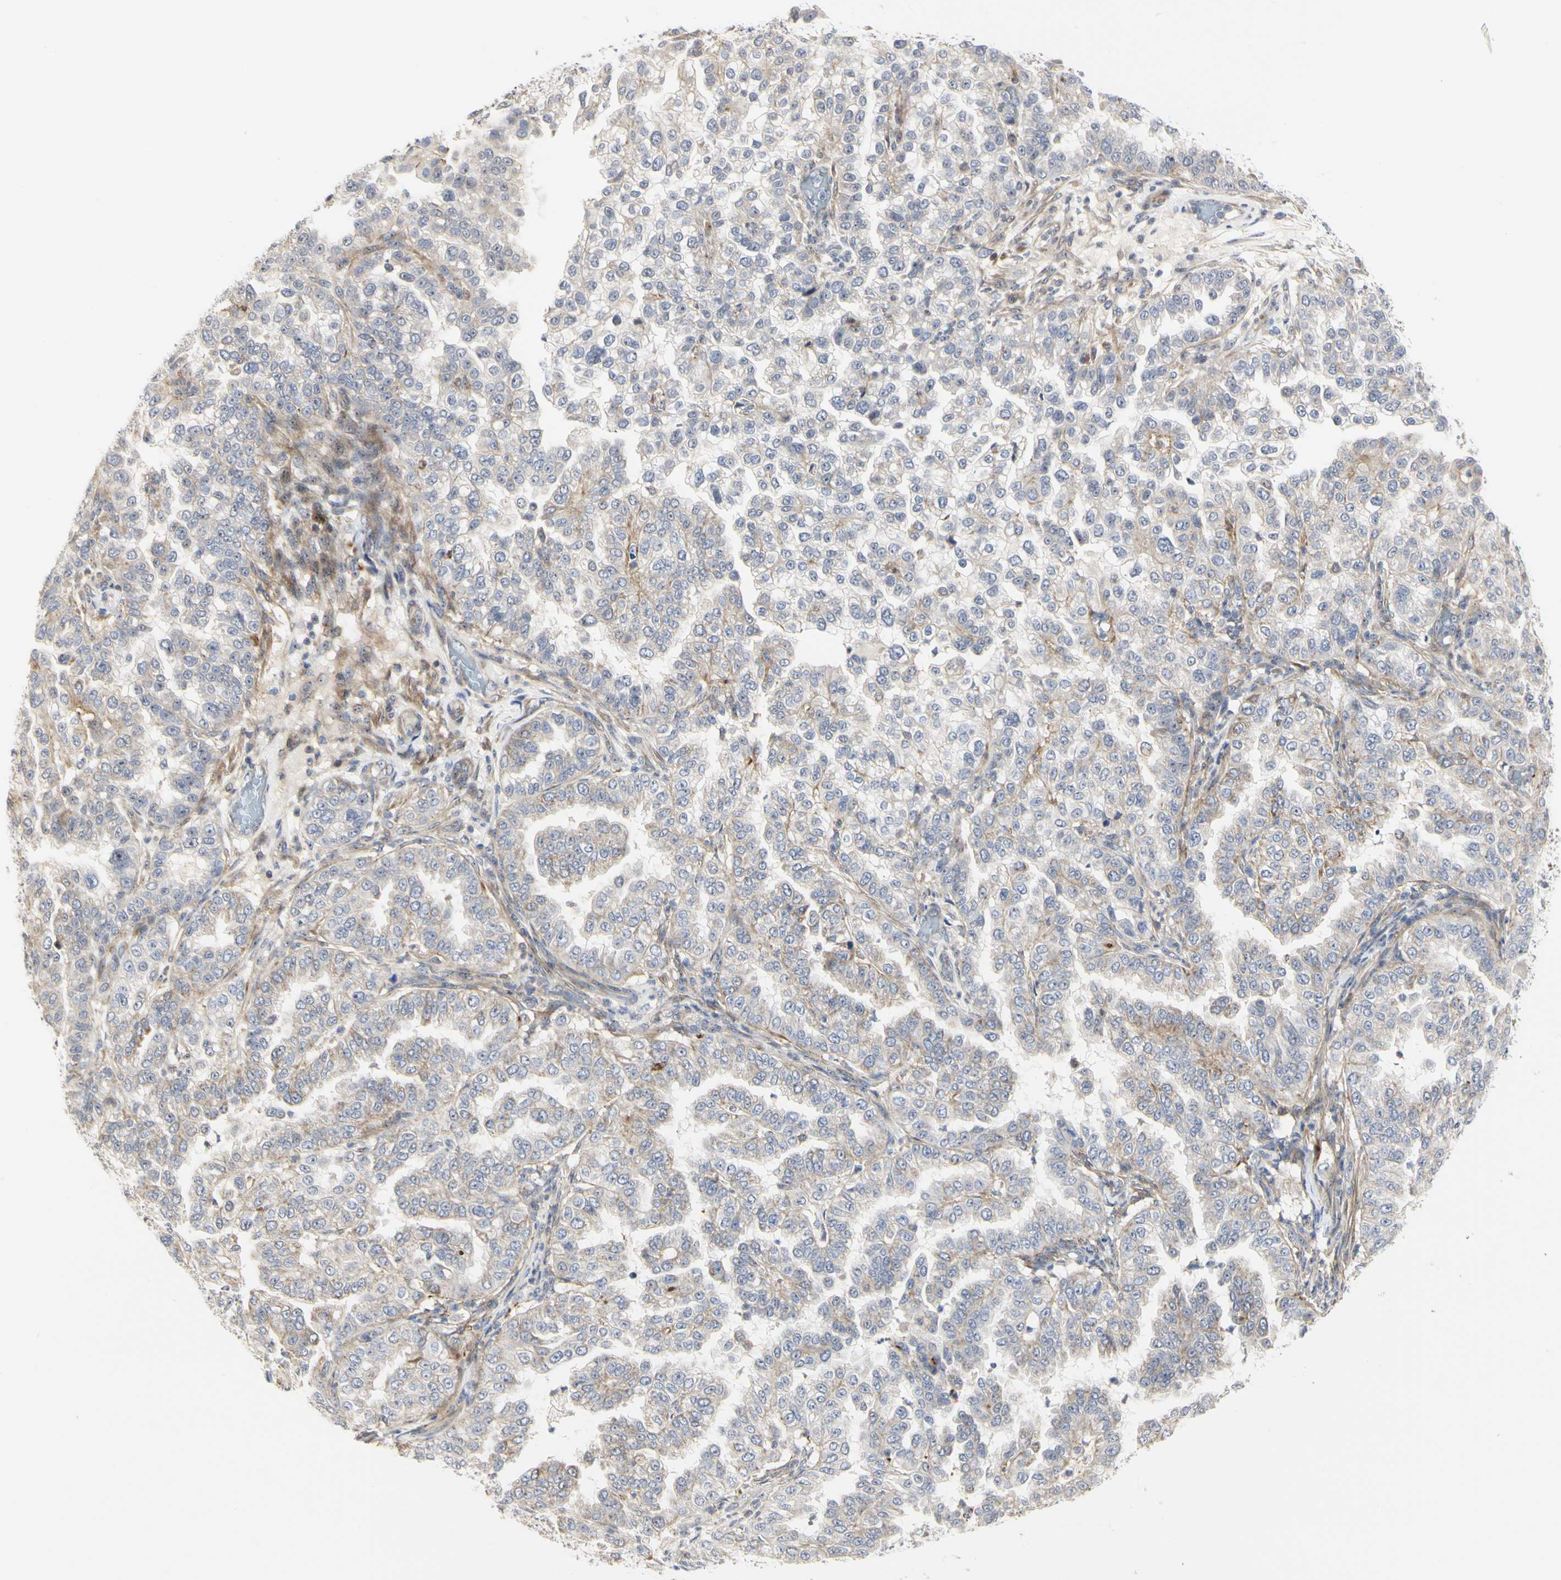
{"staining": {"intensity": "weak", "quantity": "<25%", "location": "cytoplasmic/membranous"}, "tissue": "endometrial cancer", "cell_type": "Tumor cells", "image_type": "cancer", "snomed": [{"axis": "morphology", "description": "Adenocarcinoma, NOS"}, {"axis": "topography", "description": "Endometrium"}], "caption": "High power microscopy photomicrograph of an IHC image of adenocarcinoma (endometrial), revealing no significant positivity in tumor cells.", "gene": "SHANK2", "patient": {"sex": "female", "age": 85}}